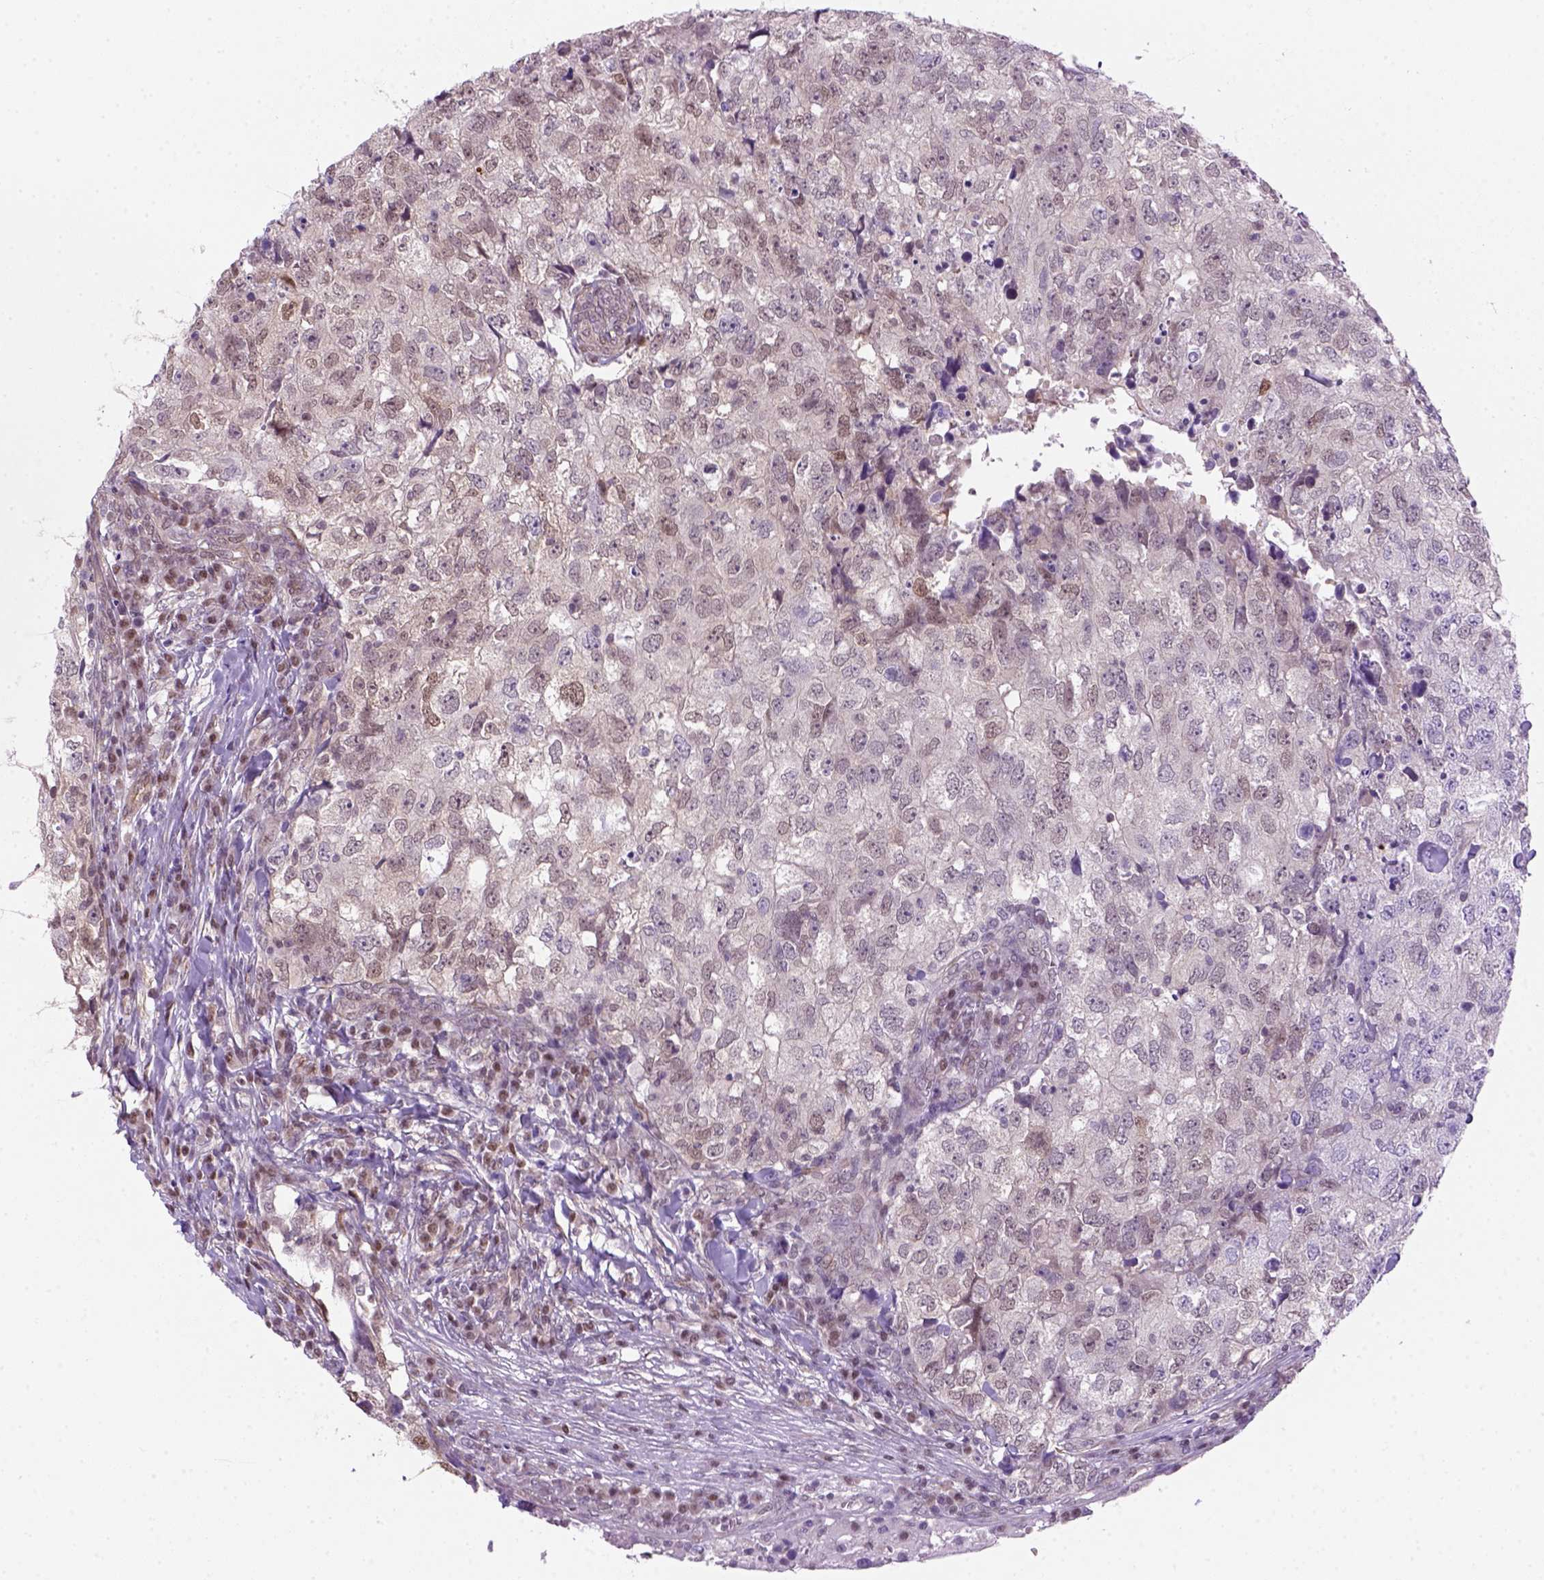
{"staining": {"intensity": "weak", "quantity": "<25%", "location": "nuclear"}, "tissue": "breast cancer", "cell_type": "Tumor cells", "image_type": "cancer", "snomed": [{"axis": "morphology", "description": "Duct carcinoma"}, {"axis": "topography", "description": "Breast"}], "caption": "Protein analysis of breast cancer (invasive ductal carcinoma) reveals no significant positivity in tumor cells. Nuclei are stained in blue.", "gene": "MGMT", "patient": {"sex": "female", "age": 30}}